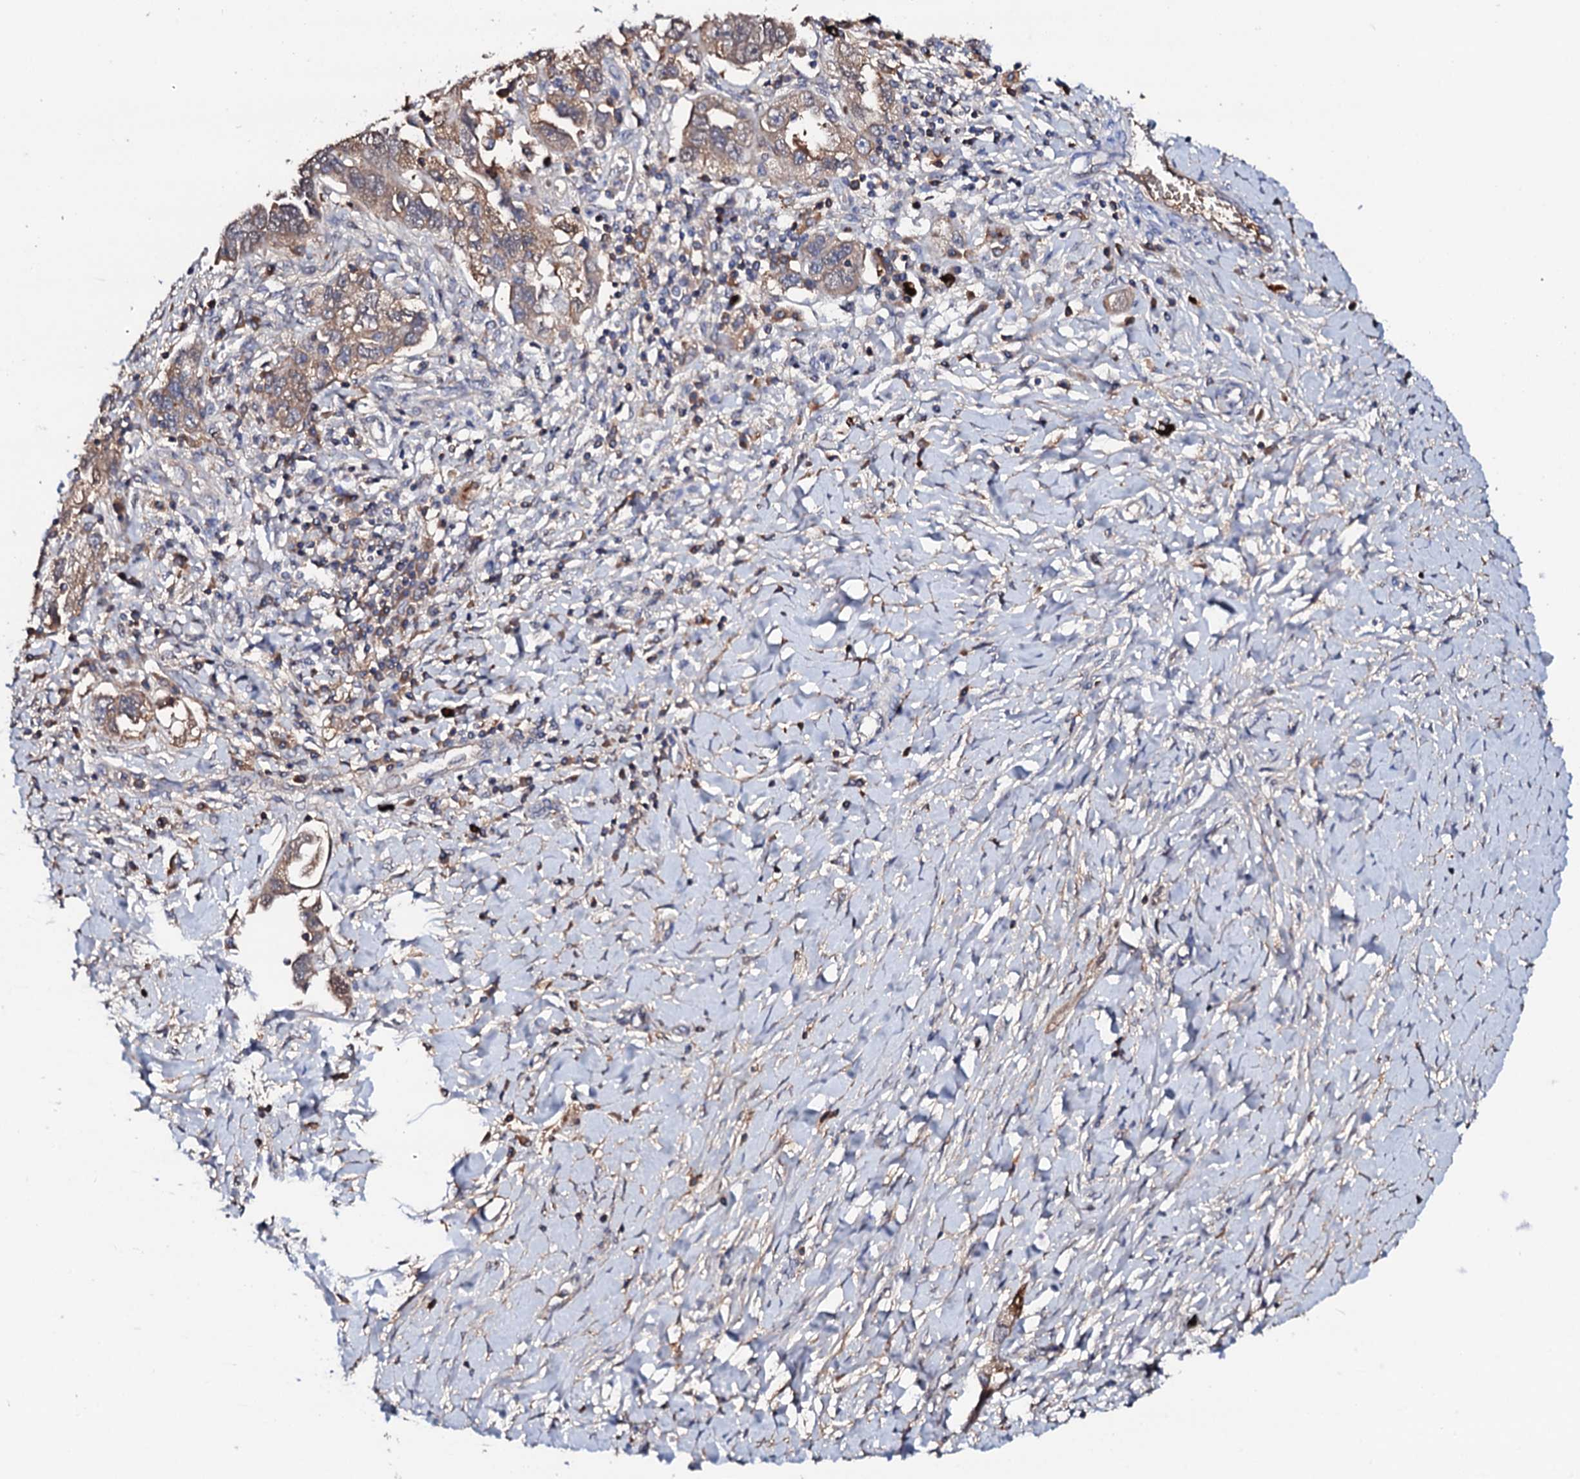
{"staining": {"intensity": "moderate", "quantity": ">75%", "location": "cytoplasmic/membranous"}, "tissue": "ovarian cancer", "cell_type": "Tumor cells", "image_type": "cancer", "snomed": [{"axis": "morphology", "description": "Carcinoma, NOS"}, {"axis": "morphology", "description": "Cystadenocarcinoma, serous, NOS"}, {"axis": "topography", "description": "Ovary"}], "caption": "Human ovarian cancer stained with a brown dye demonstrates moderate cytoplasmic/membranous positive staining in approximately >75% of tumor cells.", "gene": "TCAF2", "patient": {"sex": "female", "age": 69}}